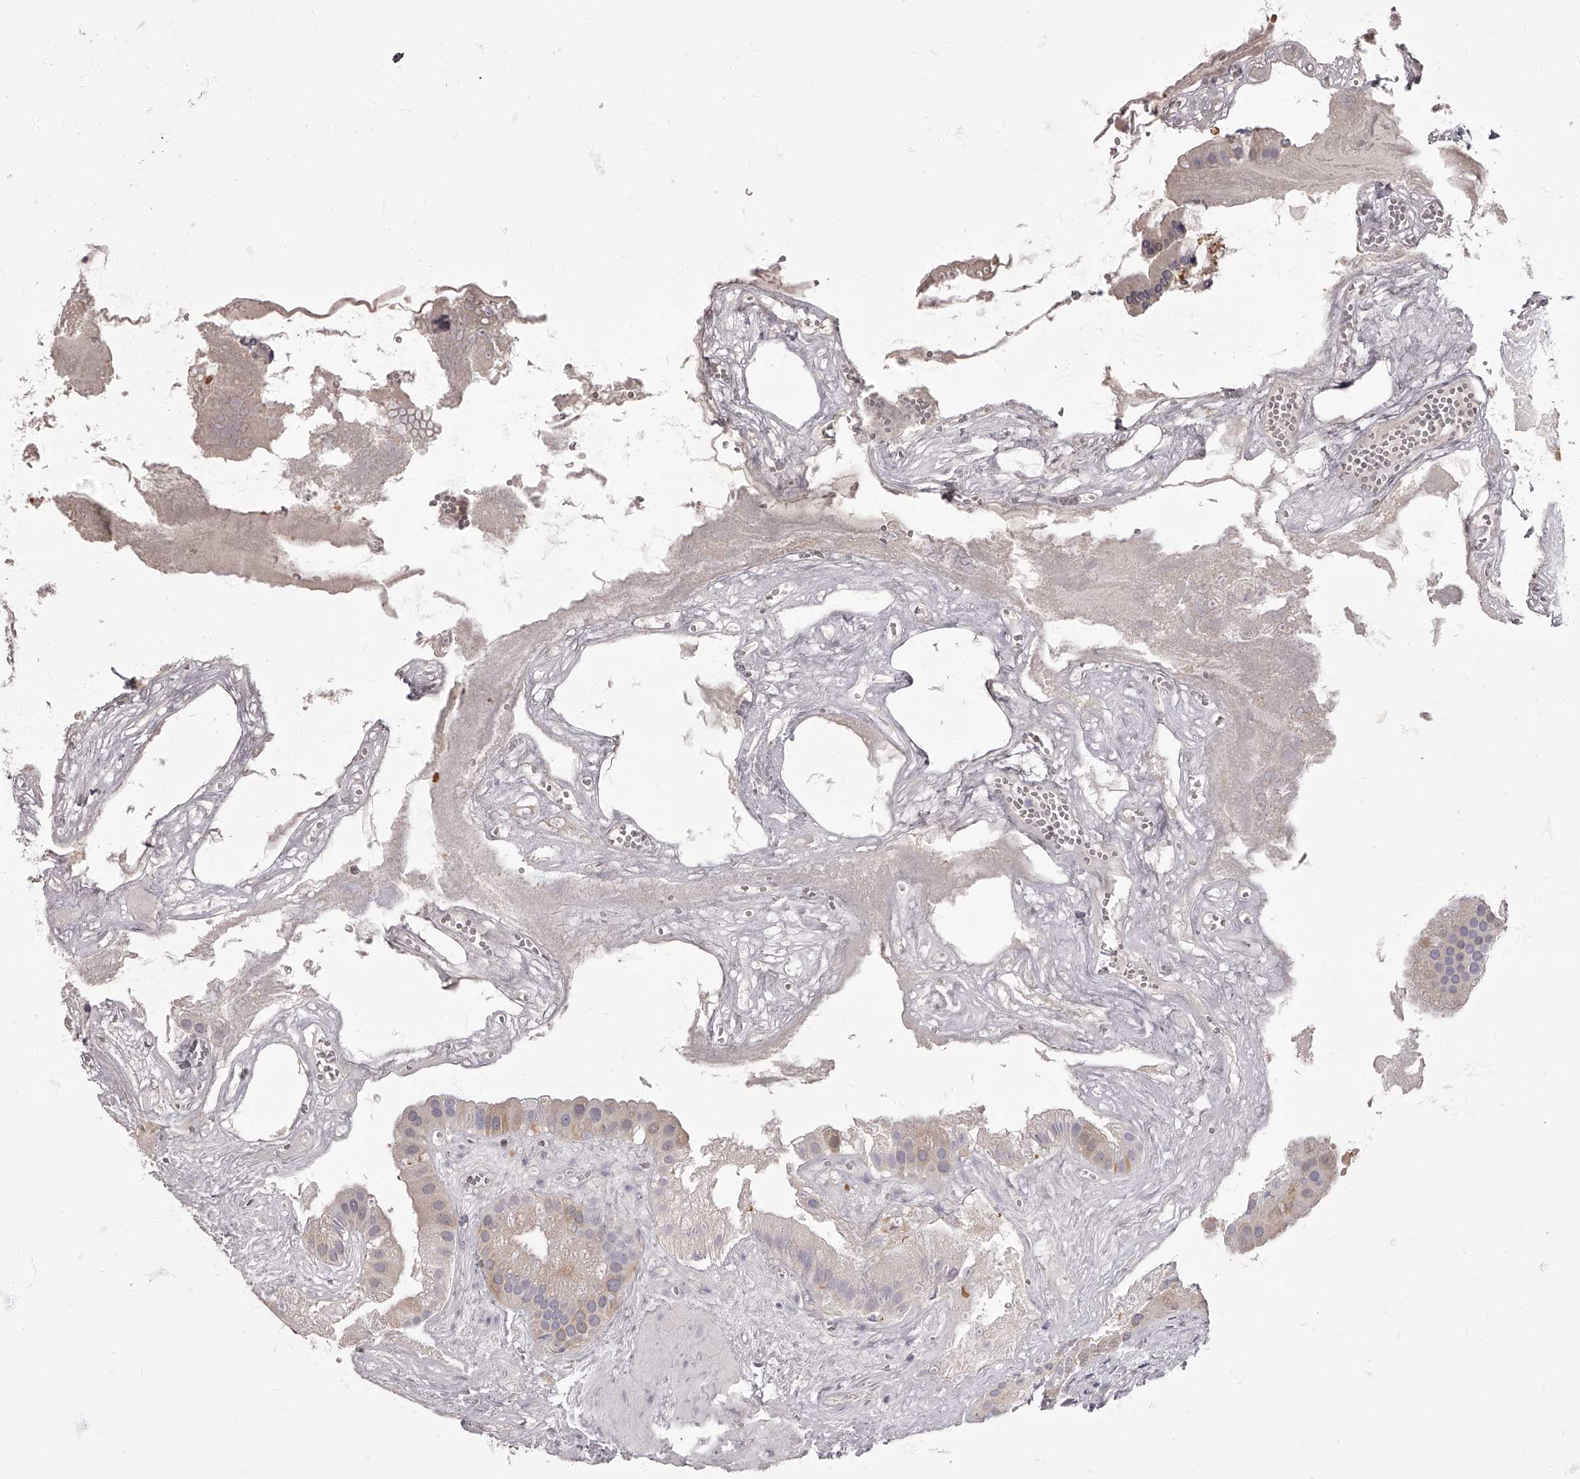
{"staining": {"intensity": "weak", "quantity": "<25%", "location": "cytoplasmic/membranous"}, "tissue": "gallbladder", "cell_type": "Glandular cells", "image_type": "normal", "snomed": [{"axis": "morphology", "description": "Normal tissue, NOS"}, {"axis": "topography", "description": "Gallbladder"}], "caption": "The micrograph reveals no significant positivity in glandular cells of gallbladder.", "gene": "APEH", "patient": {"sex": "male", "age": 55}}